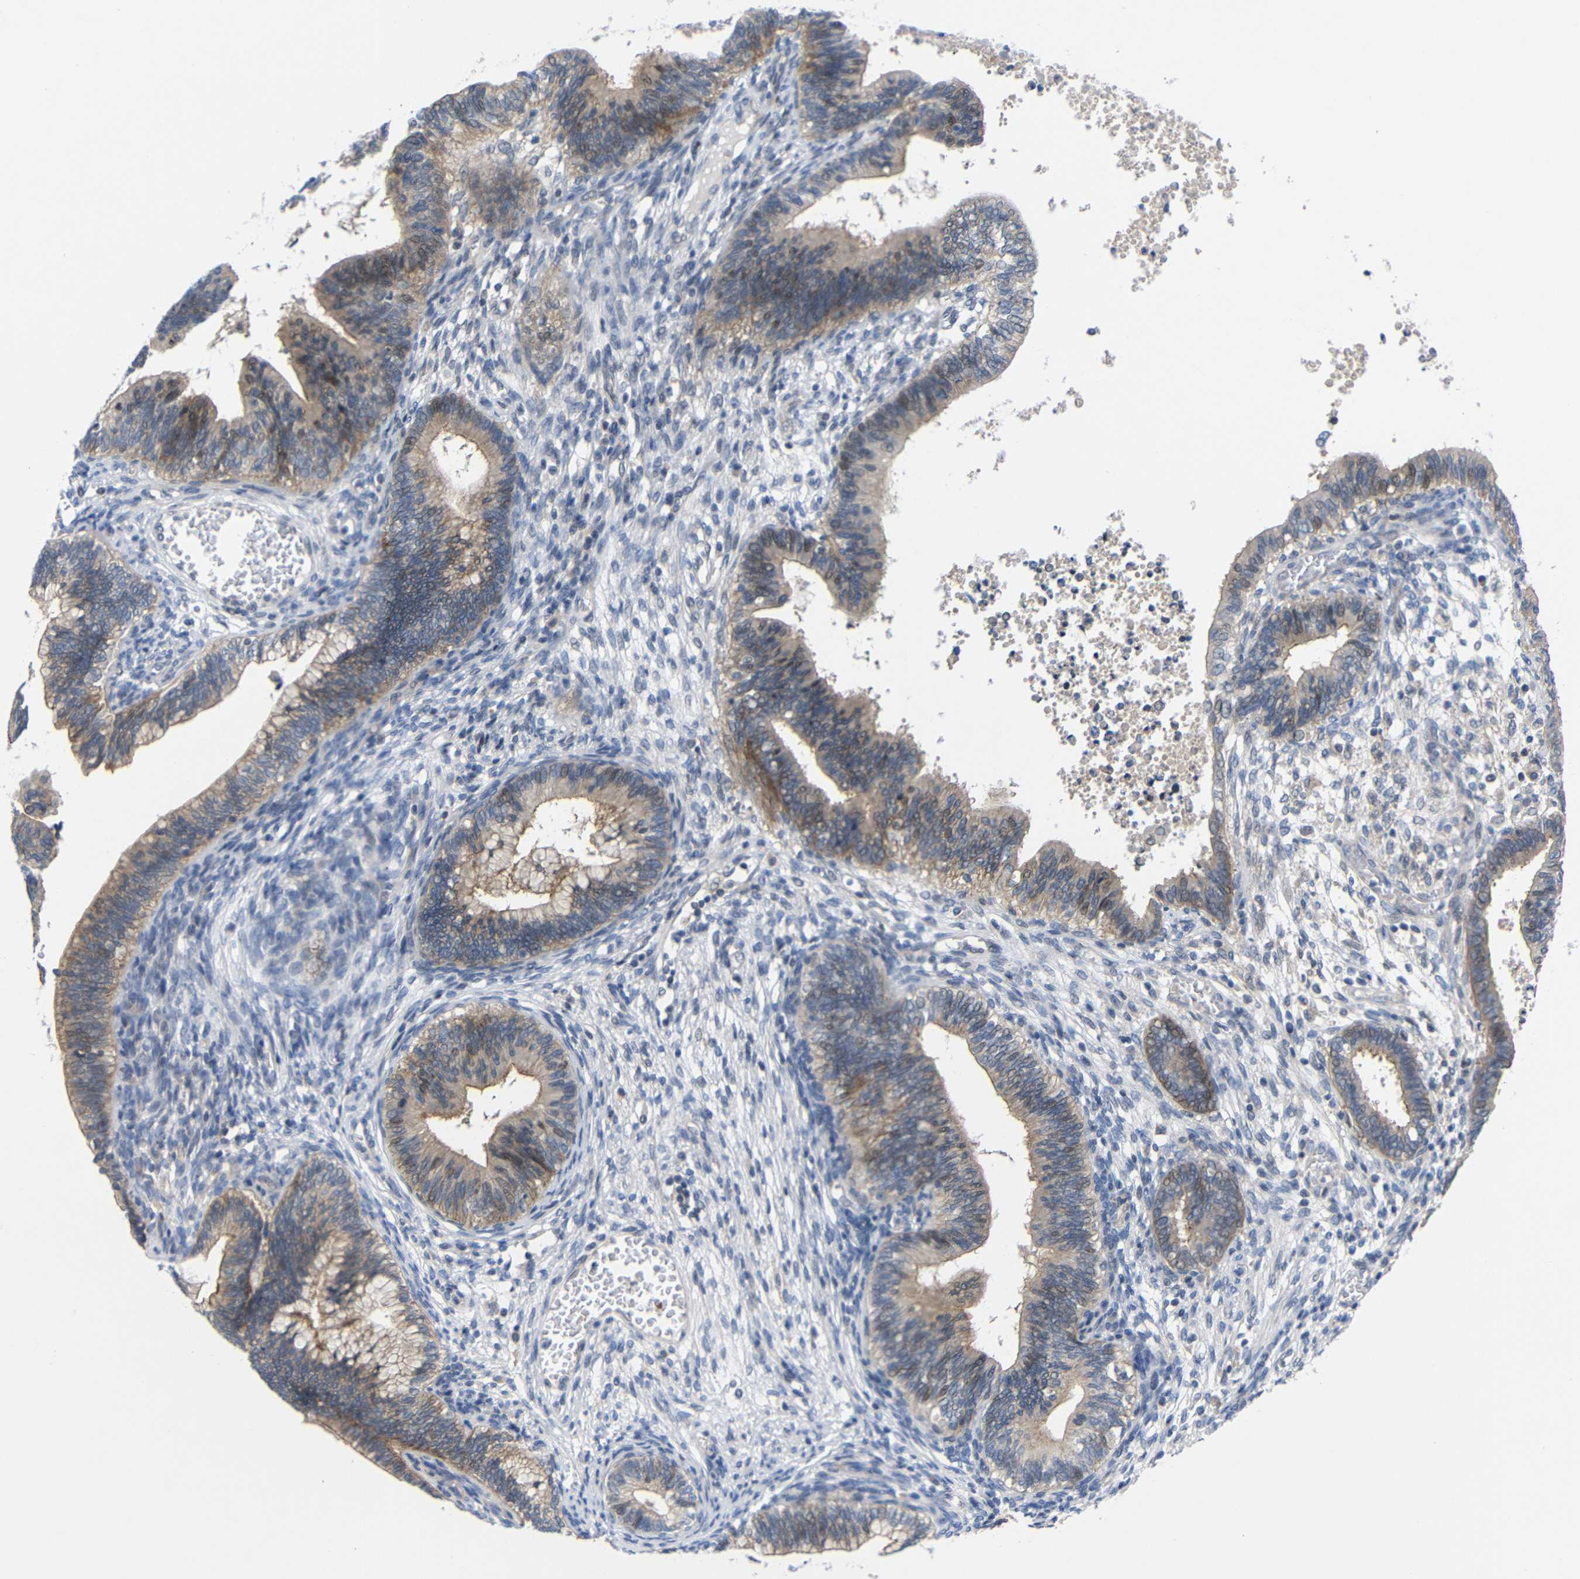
{"staining": {"intensity": "moderate", "quantity": ">75%", "location": "cytoplasmic/membranous"}, "tissue": "cervical cancer", "cell_type": "Tumor cells", "image_type": "cancer", "snomed": [{"axis": "morphology", "description": "Adenocarcinoma, NOS"}, {"axis": "topography", "description": "Cervix"}], "caption": "Tumor cells demonstrate medium levels of moderate cytoplasmic/membranous positivity in about >75% of cells in cervical cancer.", "gene": "CMTM1", "patient": {"sex": "female", "age": 44}}